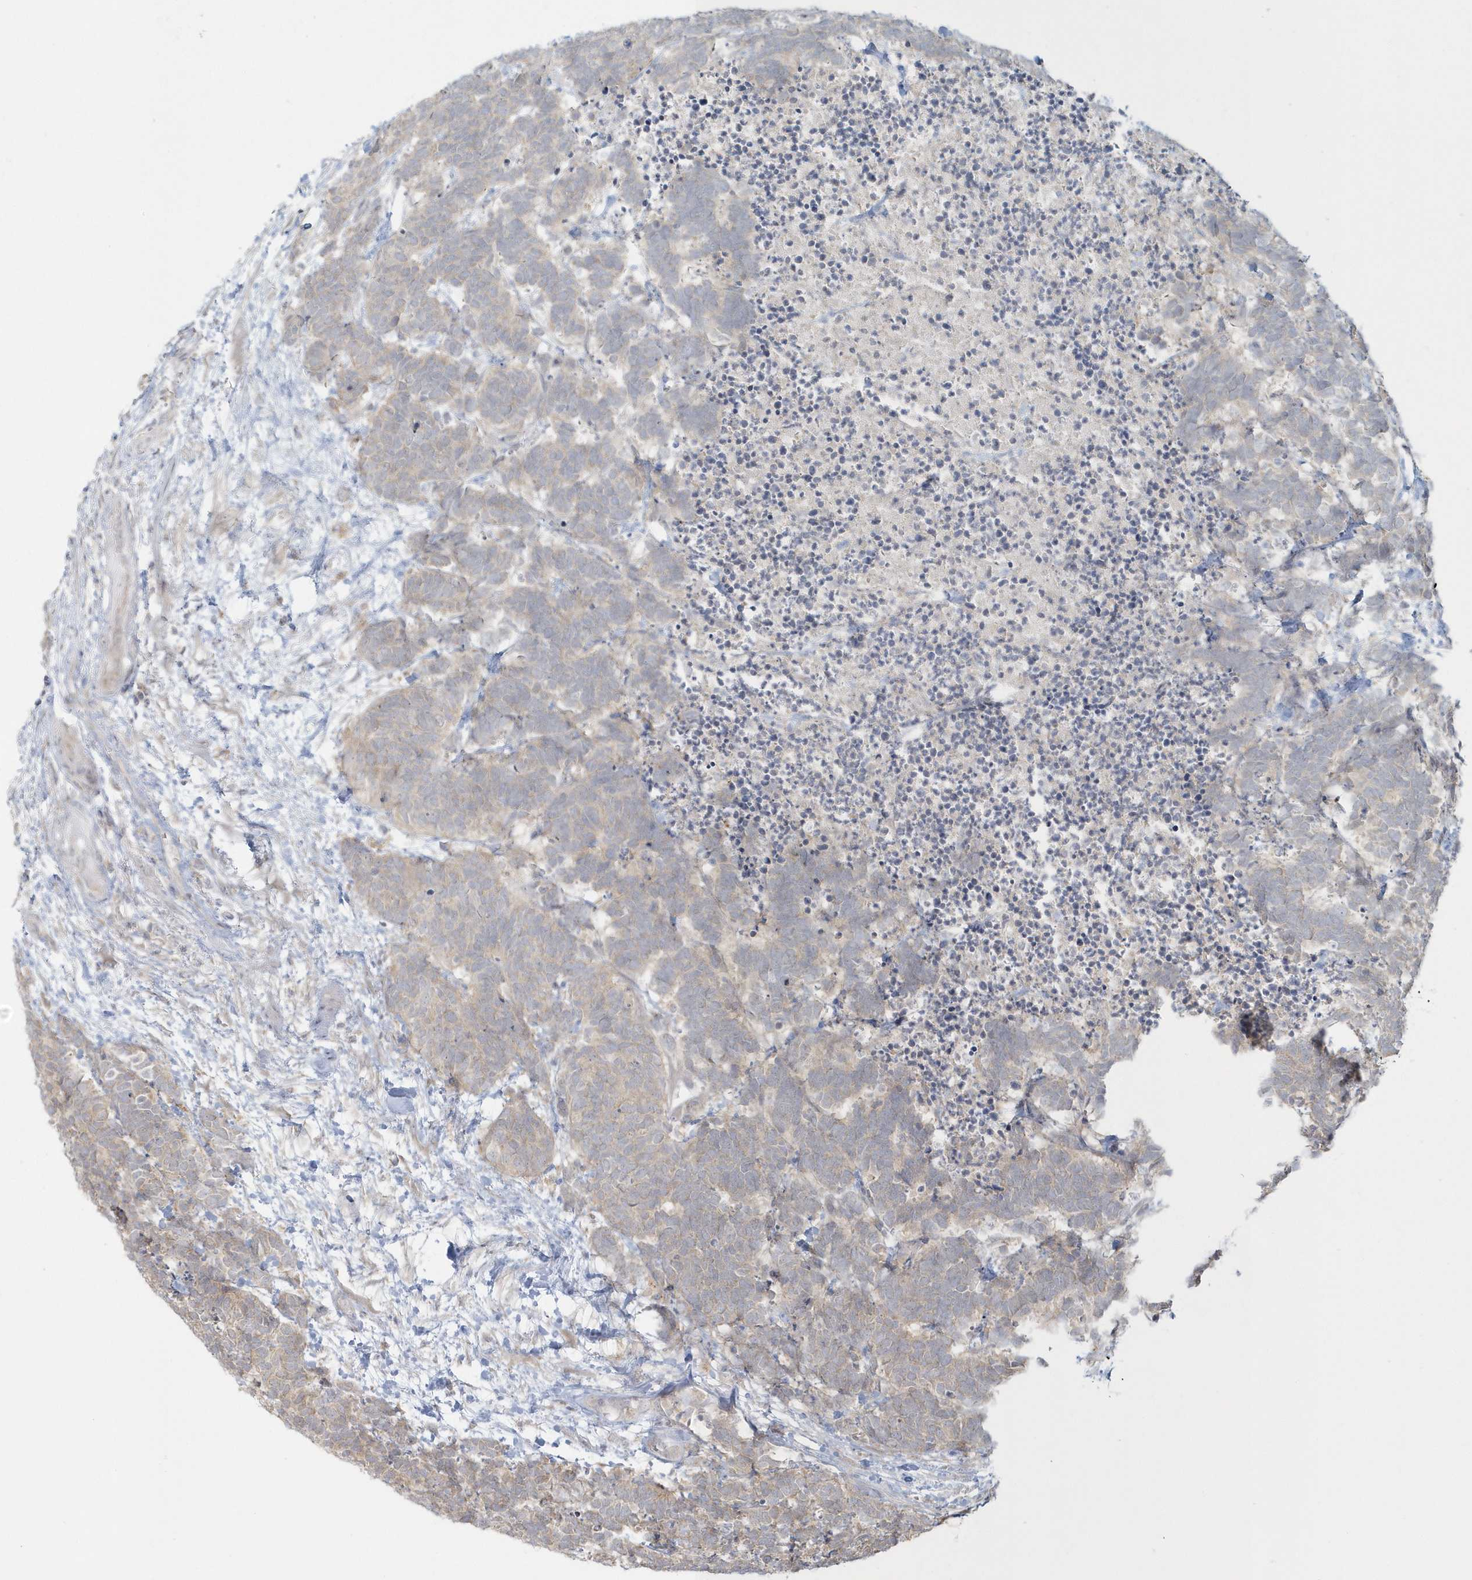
{"staining": {"intensity": "negative", "quantity": "none", "location": "none"}, "tissue": "carcinoid", "cell_type": "Tumor cells", "image_type": "cancer", "snomed": [{"axis": "morphology", "description": "Carcinoma, NOS"}, {"axis": "morphology", "description": "Carcinoid, malignant, NOS"}, {"axis": "topography", "description": "Urinary bladder"}], "caption": "DAB (3,3'-diaminobenzidine) immunohistochemical staining of carcinoid demonstrates no significant positivity in tumor cells.", "gene": "BLTP3A", "patient": {"sex": "male", "age": 57}}